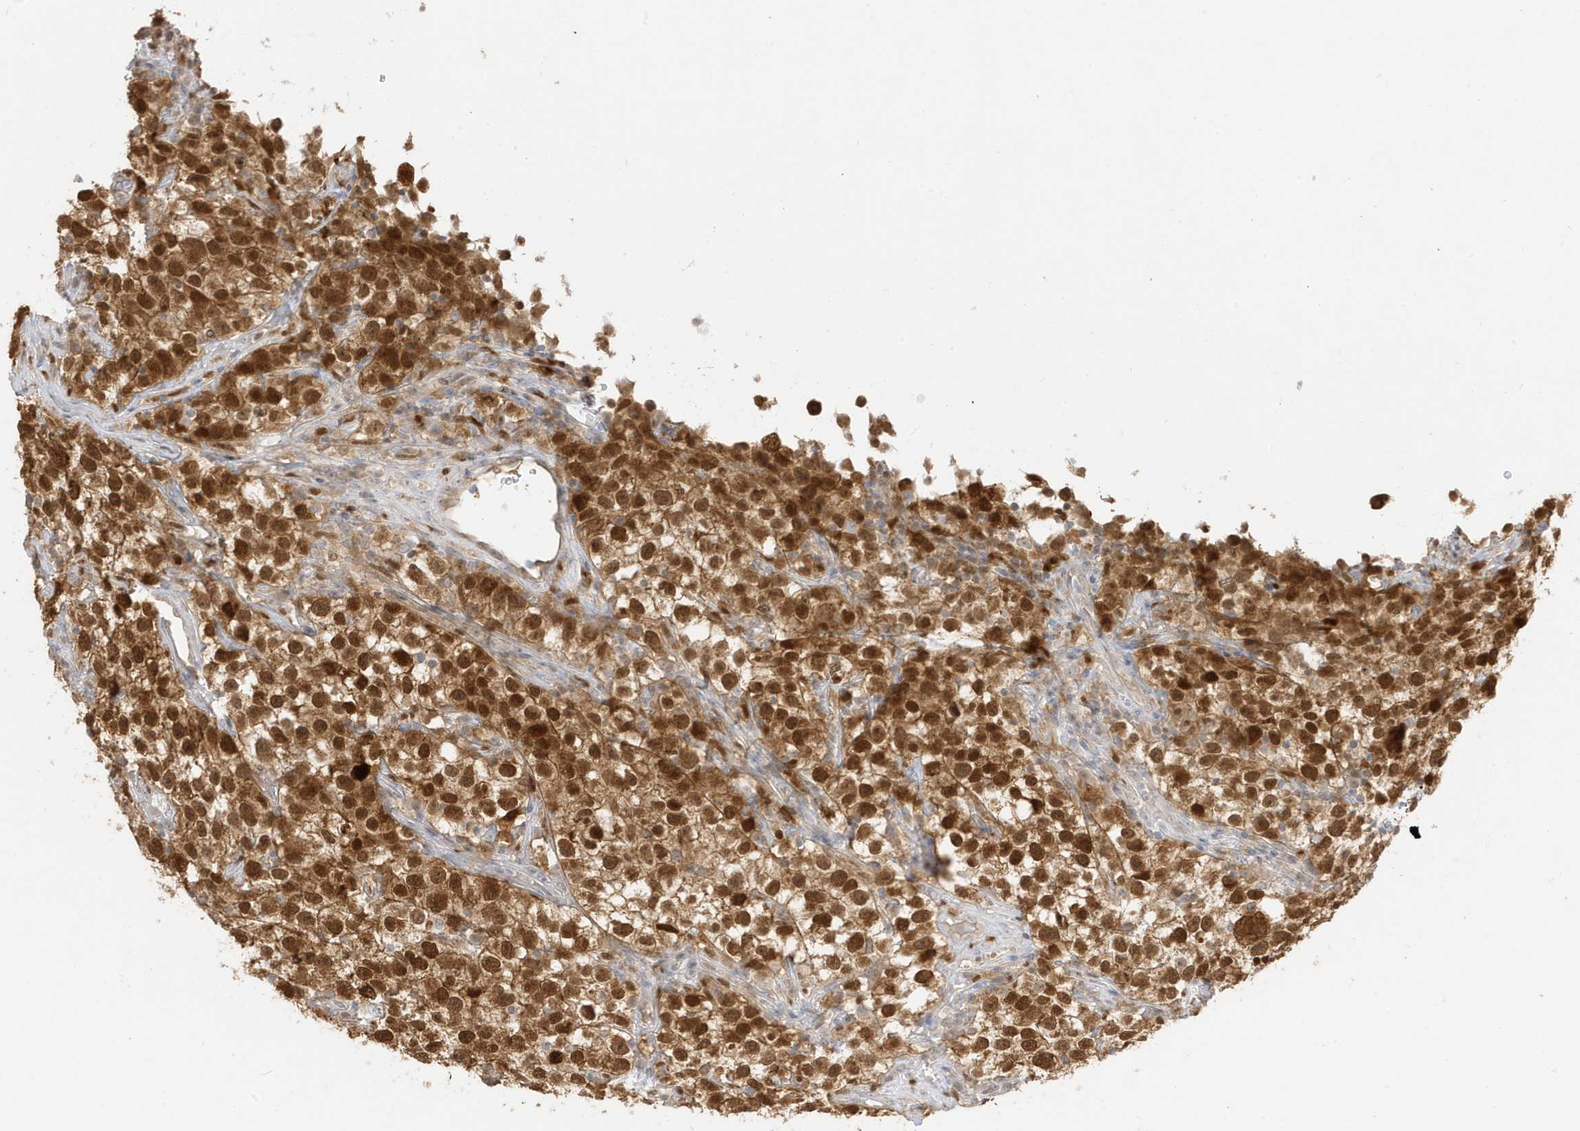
{"staining": {"intensity": "moderate", "quantity": ">75%", "location": "cytoplasmic/membranous,nuclear"}, "tissue": "testis cancer", "cell_type": "Tumor cells", "image_type": "cancer", "snomed": [{"axis": "morphology", "description": "Seminoma, NOS"}, {"axis": "topography", "description": "Testis"}], "caption": "DAB immunohistochemical staining of seminoma (testis) shows moderate cytoplasmic/membranous and nuclear protein expression in approximately >75% of tumor cells. (IHC, brightfield microscopy, high magnification).", "gene": "GCA", "patient": {"sex": "male", "age": 22}}